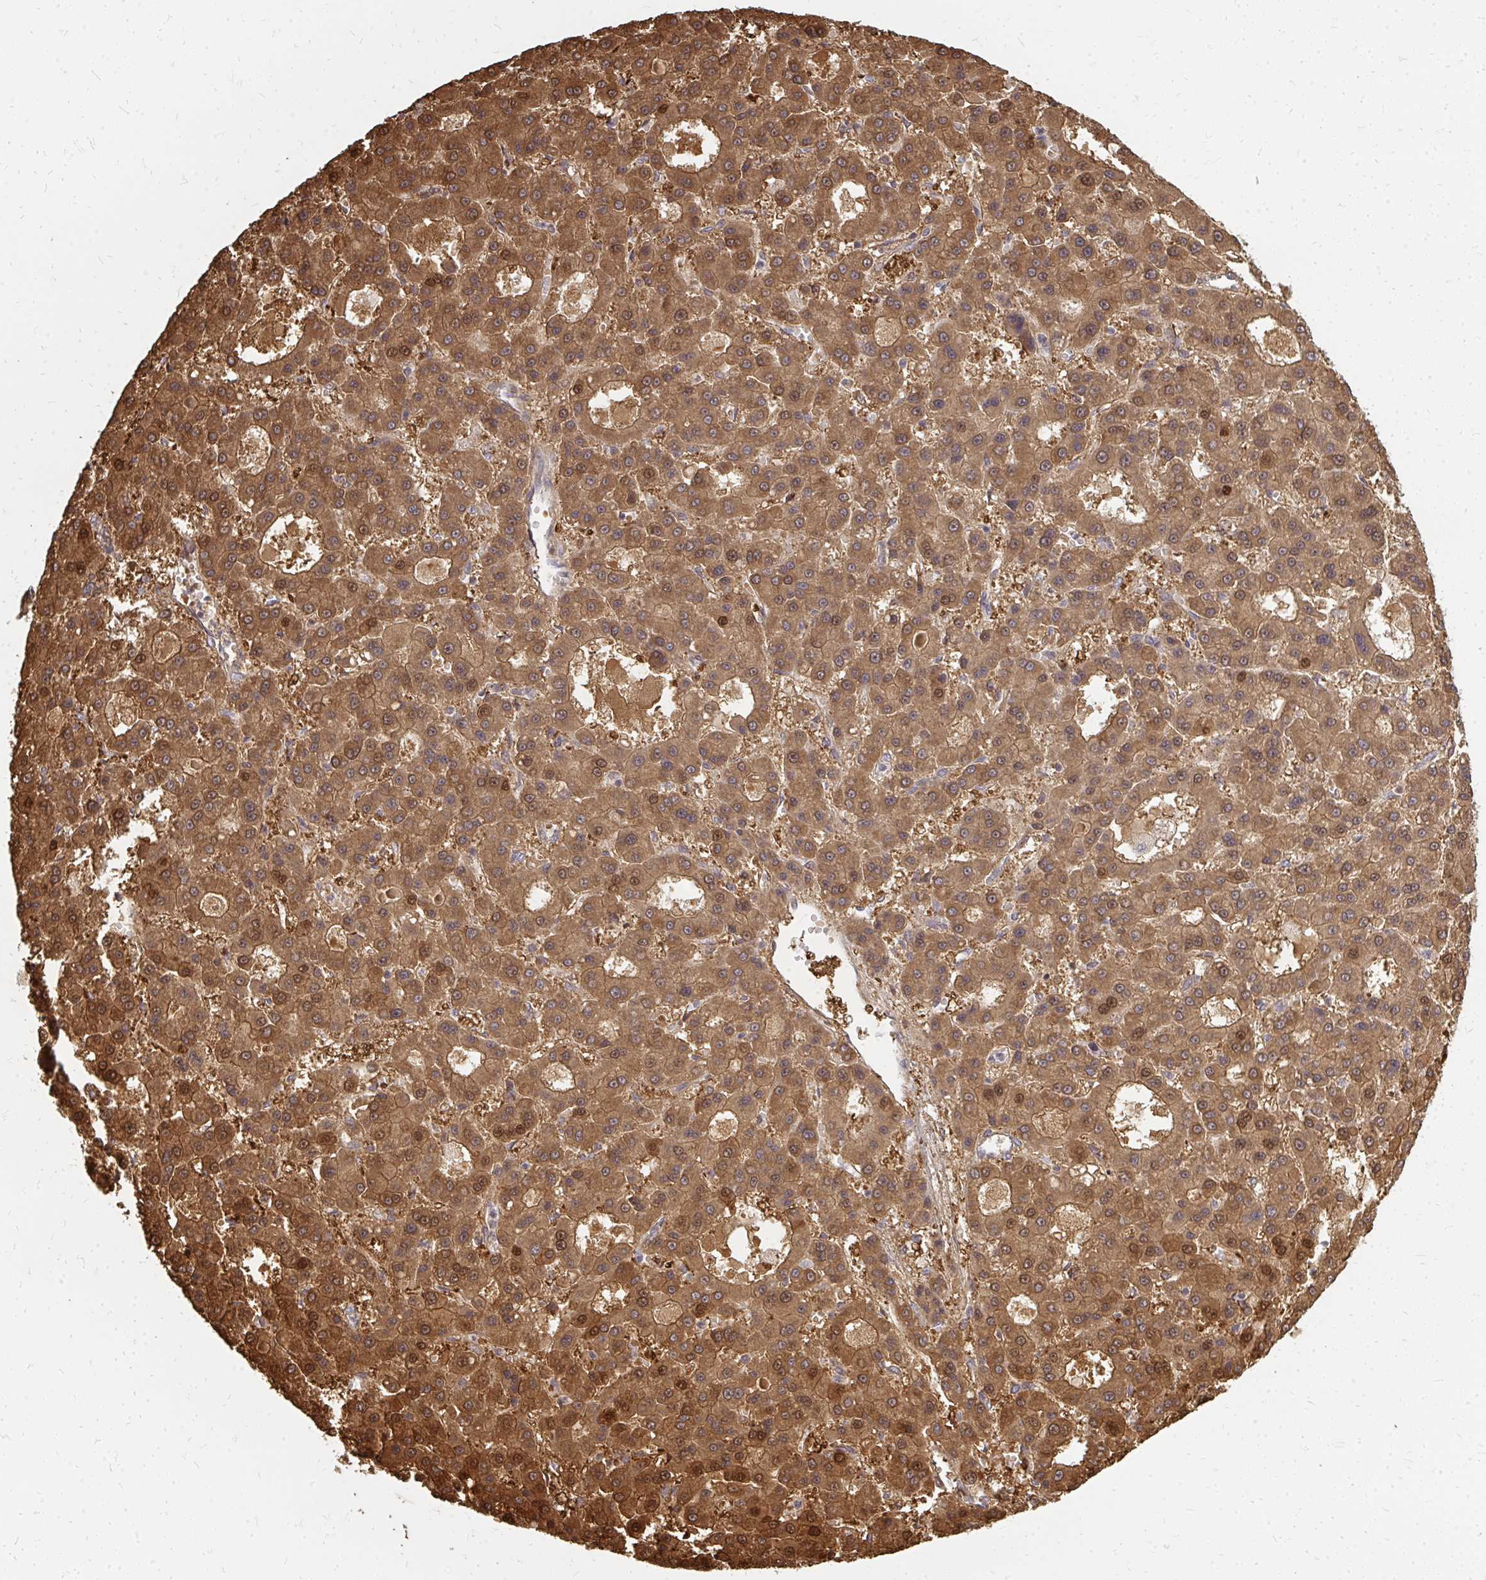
{"staining": {"intensity": "moderate", "quantity": ">75%", "location": "cytoplasmic/membranous,nuclear"}, "tissue": "liver cancer", "cell_type": "Tumor cells", "image_type": "cancer", "snomed": [{"axis": "morphology", "description": "Carcinoma, Hepatocellular, NOS"}, {"axis": "topography", "description": "Liver"}], "caption": "High-magnification brightfield microscopy of liver cancer stained with DAB (3,3'-diaminobenzidine) (brown) and counterstained with hematoxylin (blue). tumor cells exhibit moderate cytoplasmic/membranous and nuclear staining is seen in about>75% of cells.", "gene": "ZNF285", "patient": {"sex": "male", "age": 70}}